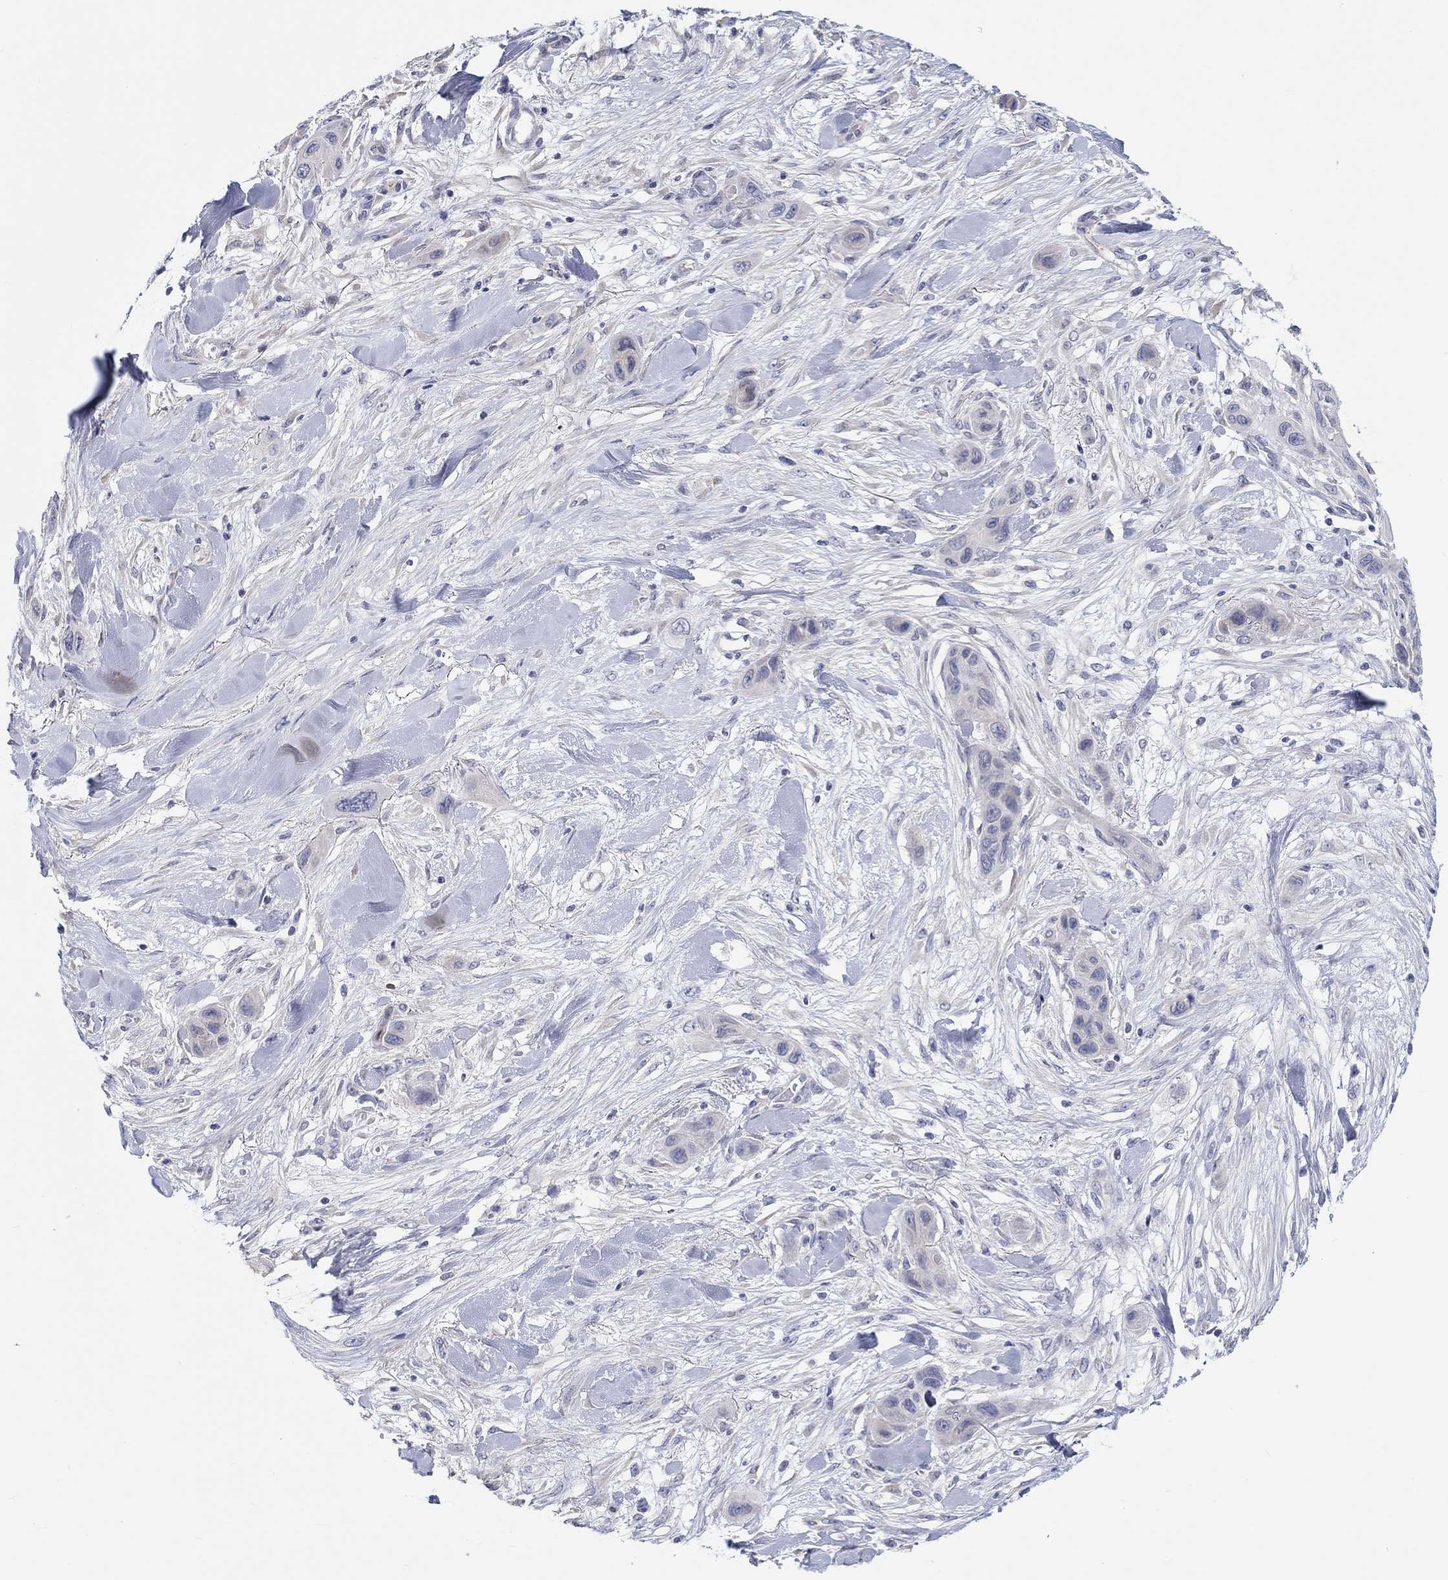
{"staining": {"intensity": "negative", "quantity": "none", "location": "none"}, "tissue": "skin cancer", "cell_type": "Tumor cells", "image_type": "cancer", "snomed": [{"axis": "morphology", "description": "Squamous cell carcinoma, NOS"}, {"axis": "topography", "description": "Skin"}], "caption": "There is no significant positivity in tumor cells of skin squamous cell carcinoma.", "gene": "LRRC4C", "patient": {"sex": "male", "age": 79}}